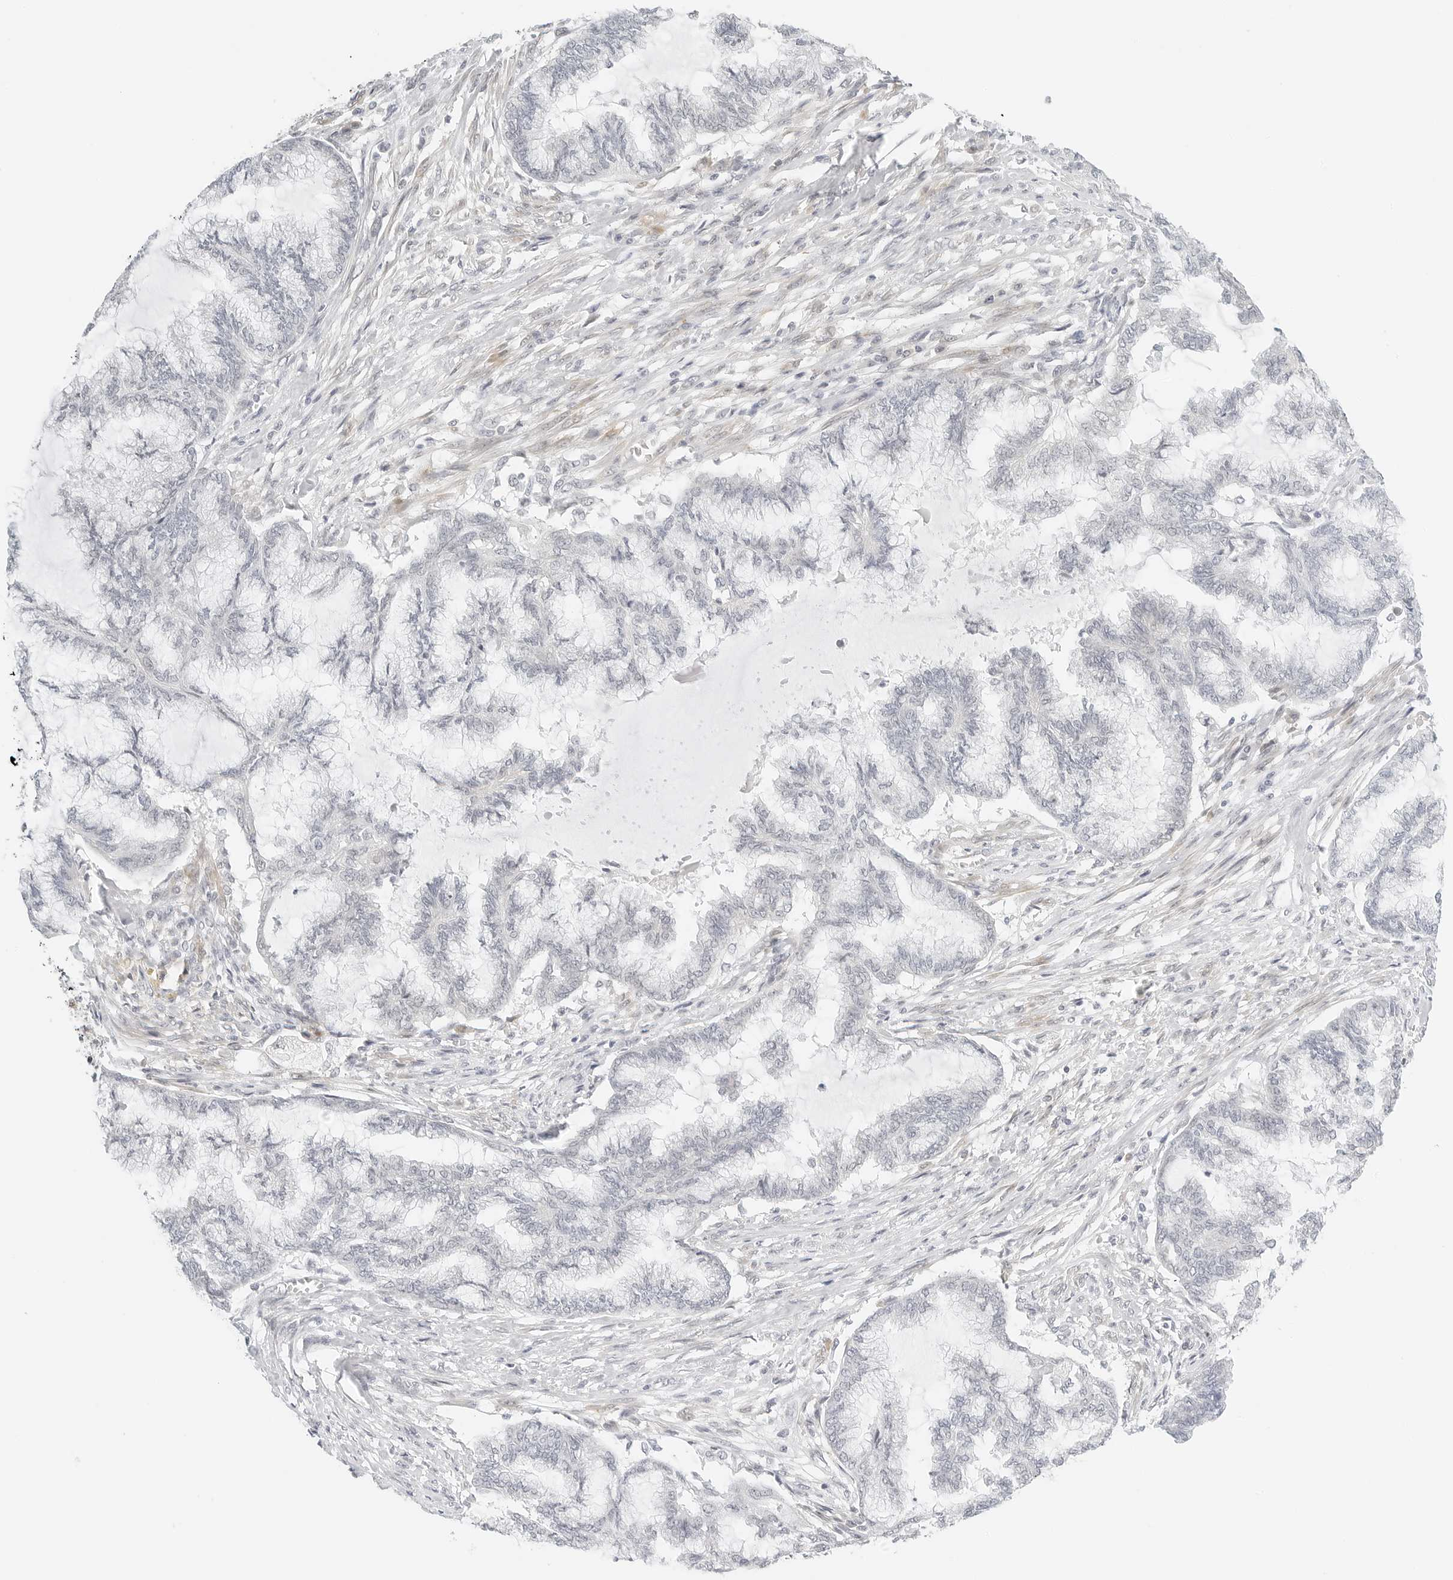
{"staining": {"intensity": "negative", "quantity": "none", "location": "none"}, "tissue": "endometrial cancer", "cell_type": "Tumor cells", "image_type": "cancer", "snomed": [{"axis": "morphology", "description": "Adenocarcinoma, NOS"}, {"axis": "topography", "description": "Endometrium"}], "caption": "DAB immunohistochemical staining of human adenocarcinoma (endometrial) shows no significant positivity in tumor cells. (Stains: DAB (3,3'-diaminobenzidine) immunohistochemistry (IHC) with hematoxylin counter stain, Microscopy: brightfield microscopy at high magnification).", "gene": "NEO1", "patient": {"sex": "female", "age": 86}}